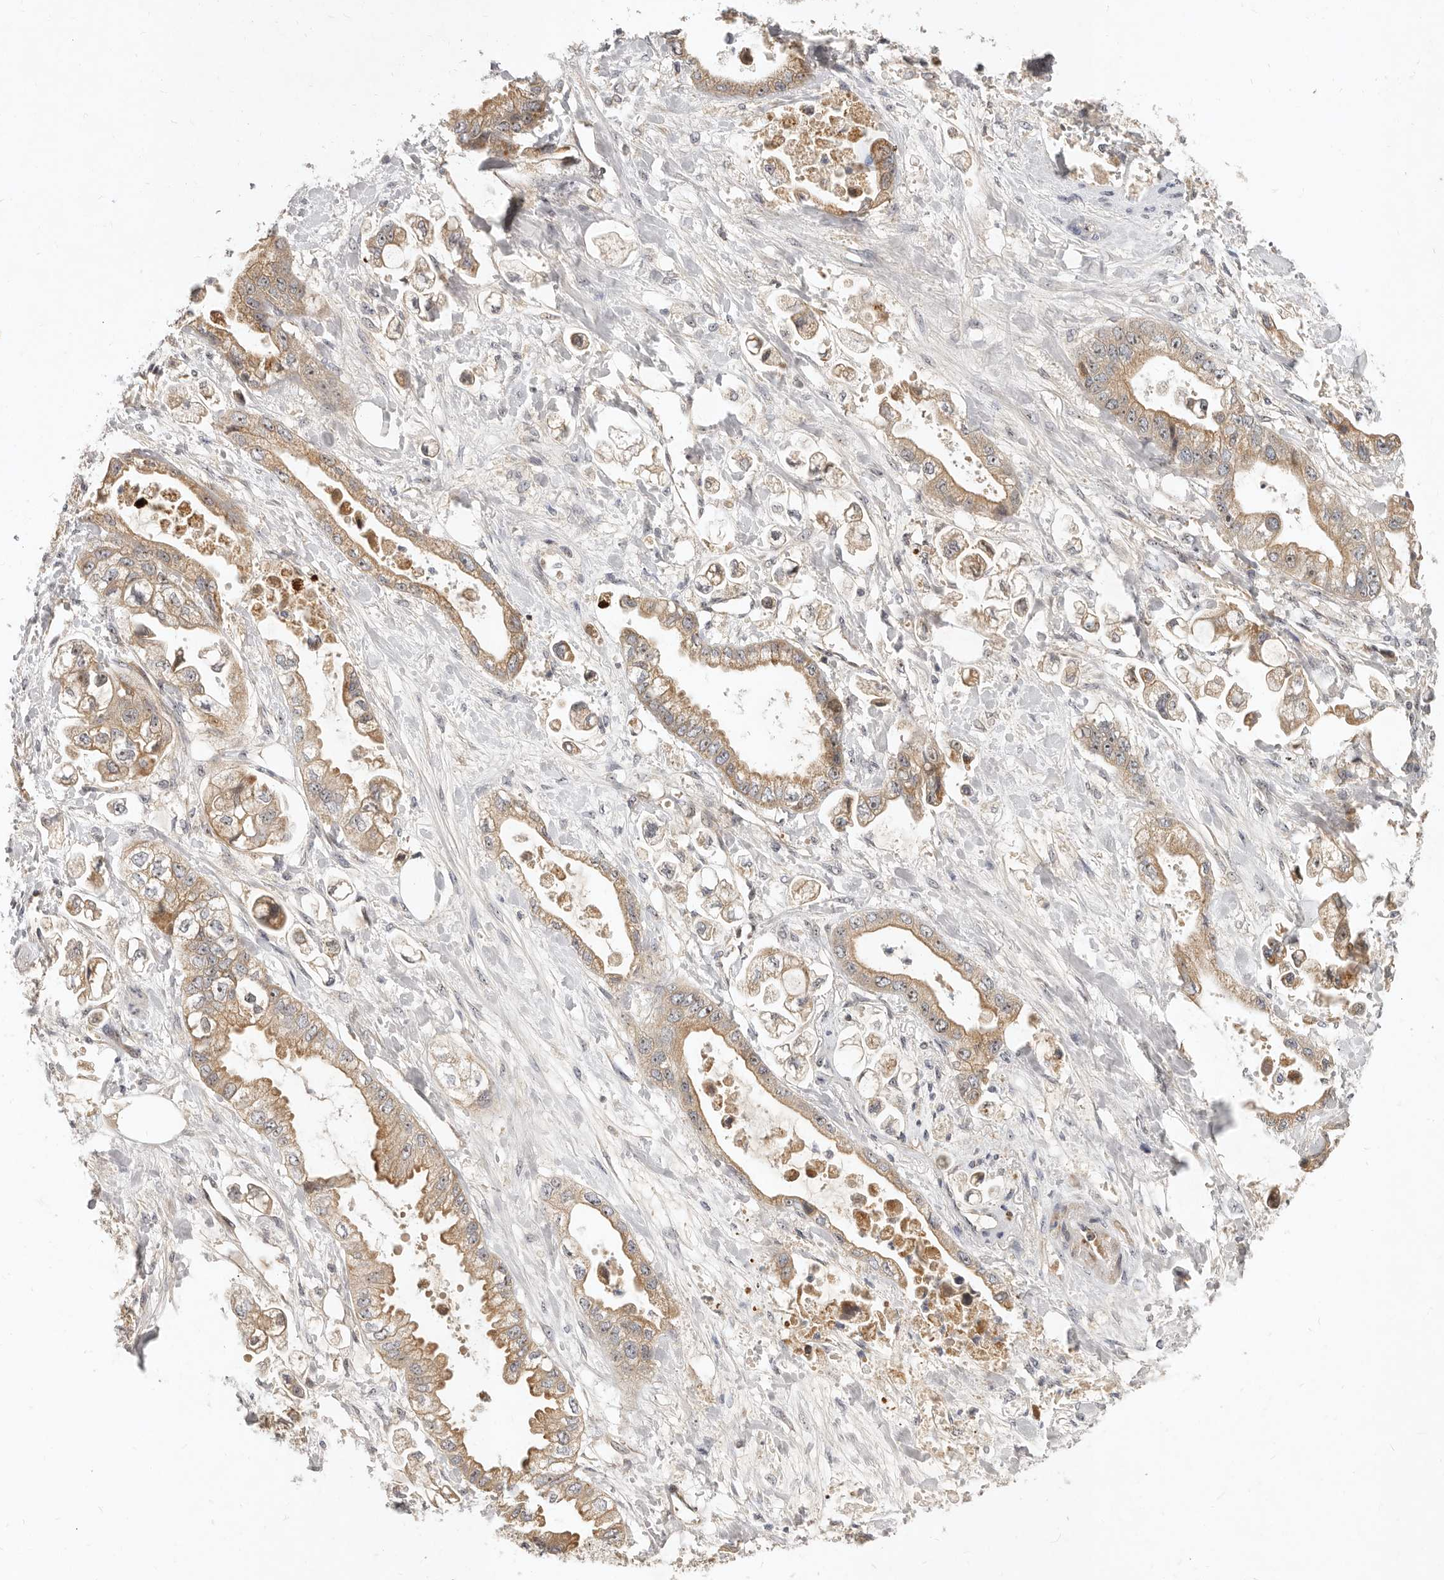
{"staining": {"intensity": "moderate", "quantity": ">75%", "location": "cytoplasmic/membranous"}, "tissue": "stomach cancer", "cell_type": "Tumor cells", "image_type": "cancer", "snomed": [{"axis": "morphology", "description": "Adenocarcinoma, NOS"}, {"axis": "topography", "description": "Stomach"}], "caption": "The photomicrograph reveals immunohistochemical staining of stomach cancer. There is moderate cytoplasmic/membranous expression is appreciated in approximately >75% of tumor cells.", "gene": "MICALL2", "patient": {"sex": "male", "age": 62}}